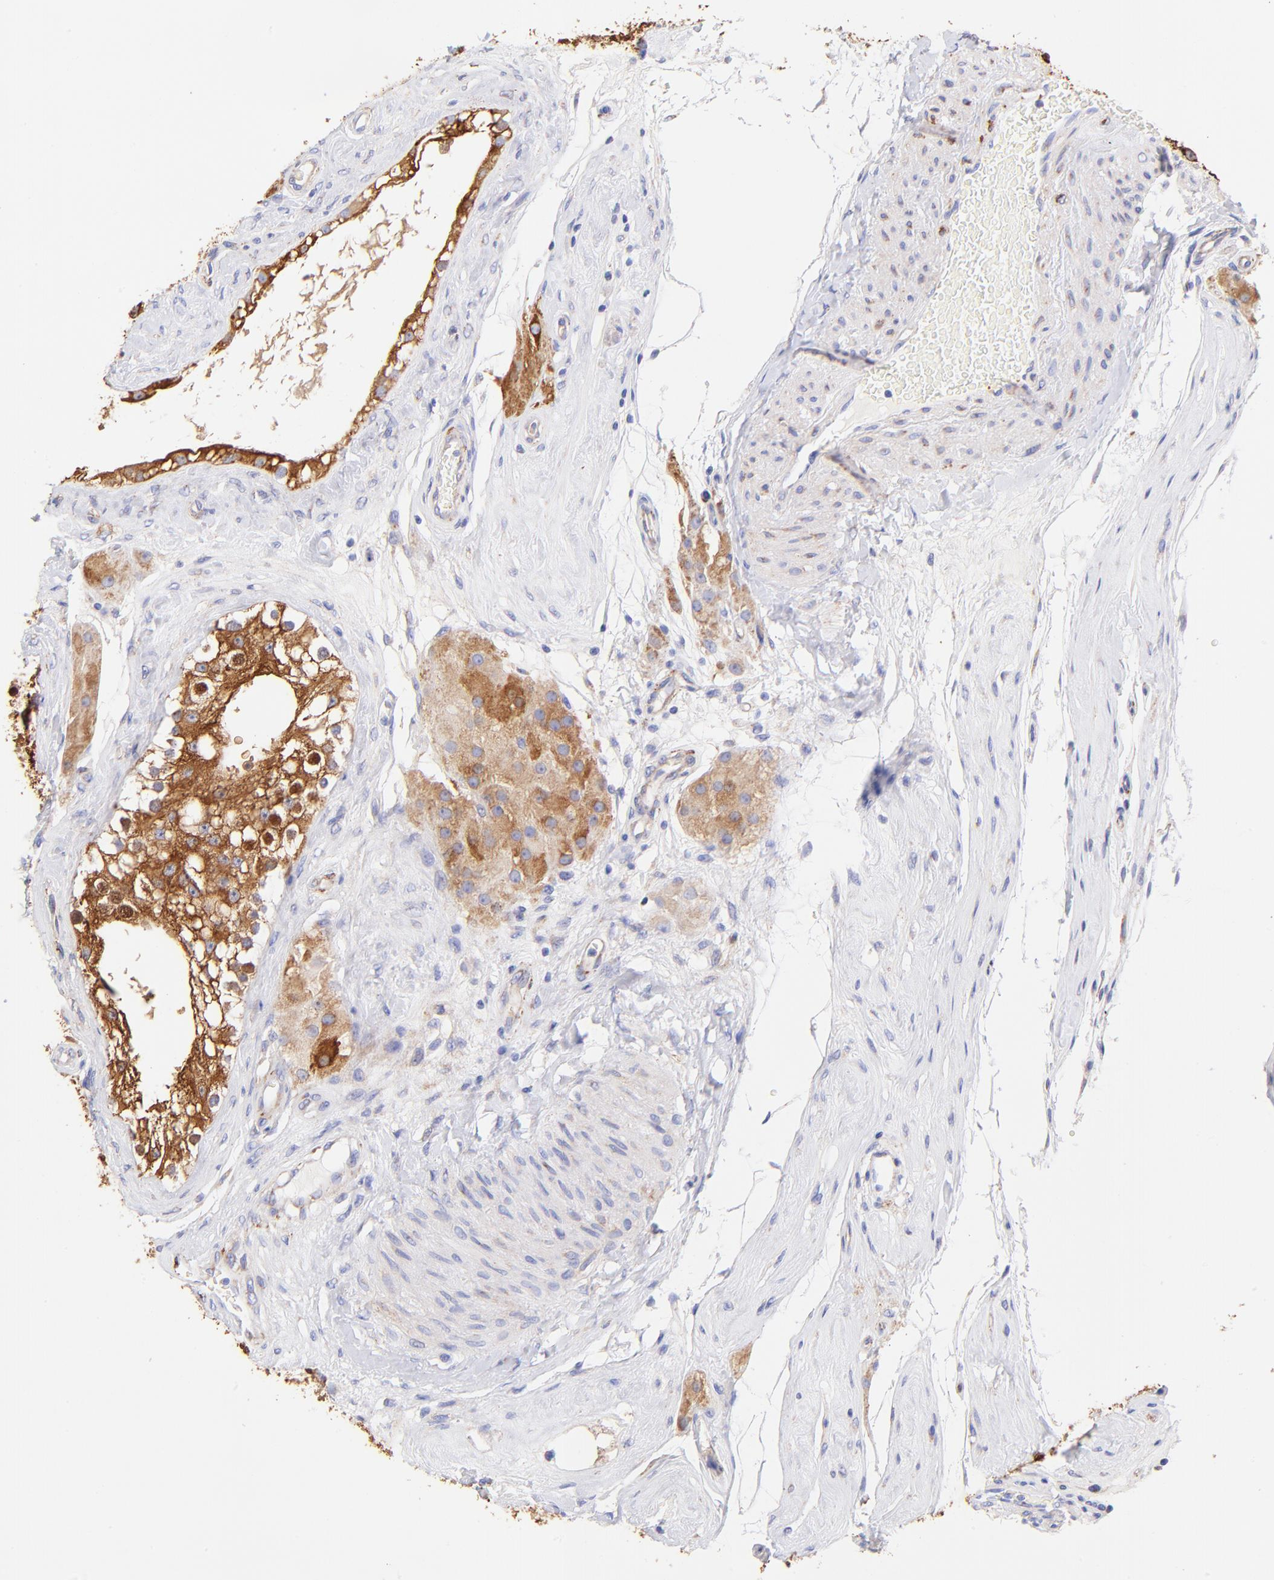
{"staining": {"intensity": "strong", "quantity": ">75%", "location": "cytoplasmic/membranous,nuclear"}, "tissue": "testis", "cell_type": "Cells in seminiferous ducts", "image_type": "normal", "snomed": [{"axis": "morphology", "description": "Normal tissue, NOS"}, {"axis": "topography", "description": "Testis"}], "caption": "High-magnification brightfield microscopy of benign testis stained with DAB (brown) and counterstained with hematoxylin (blue). cells in seminiferous ducts exhibit strong cytoplasmic/membranous,nuclear expression is identified in approximately>75% of cells. Immunohistochemistry stains the protein of interest in brown and the nuclei are stained blue.", "gene": "SPARC", "patient": {"sex": "male", "age": 68}}